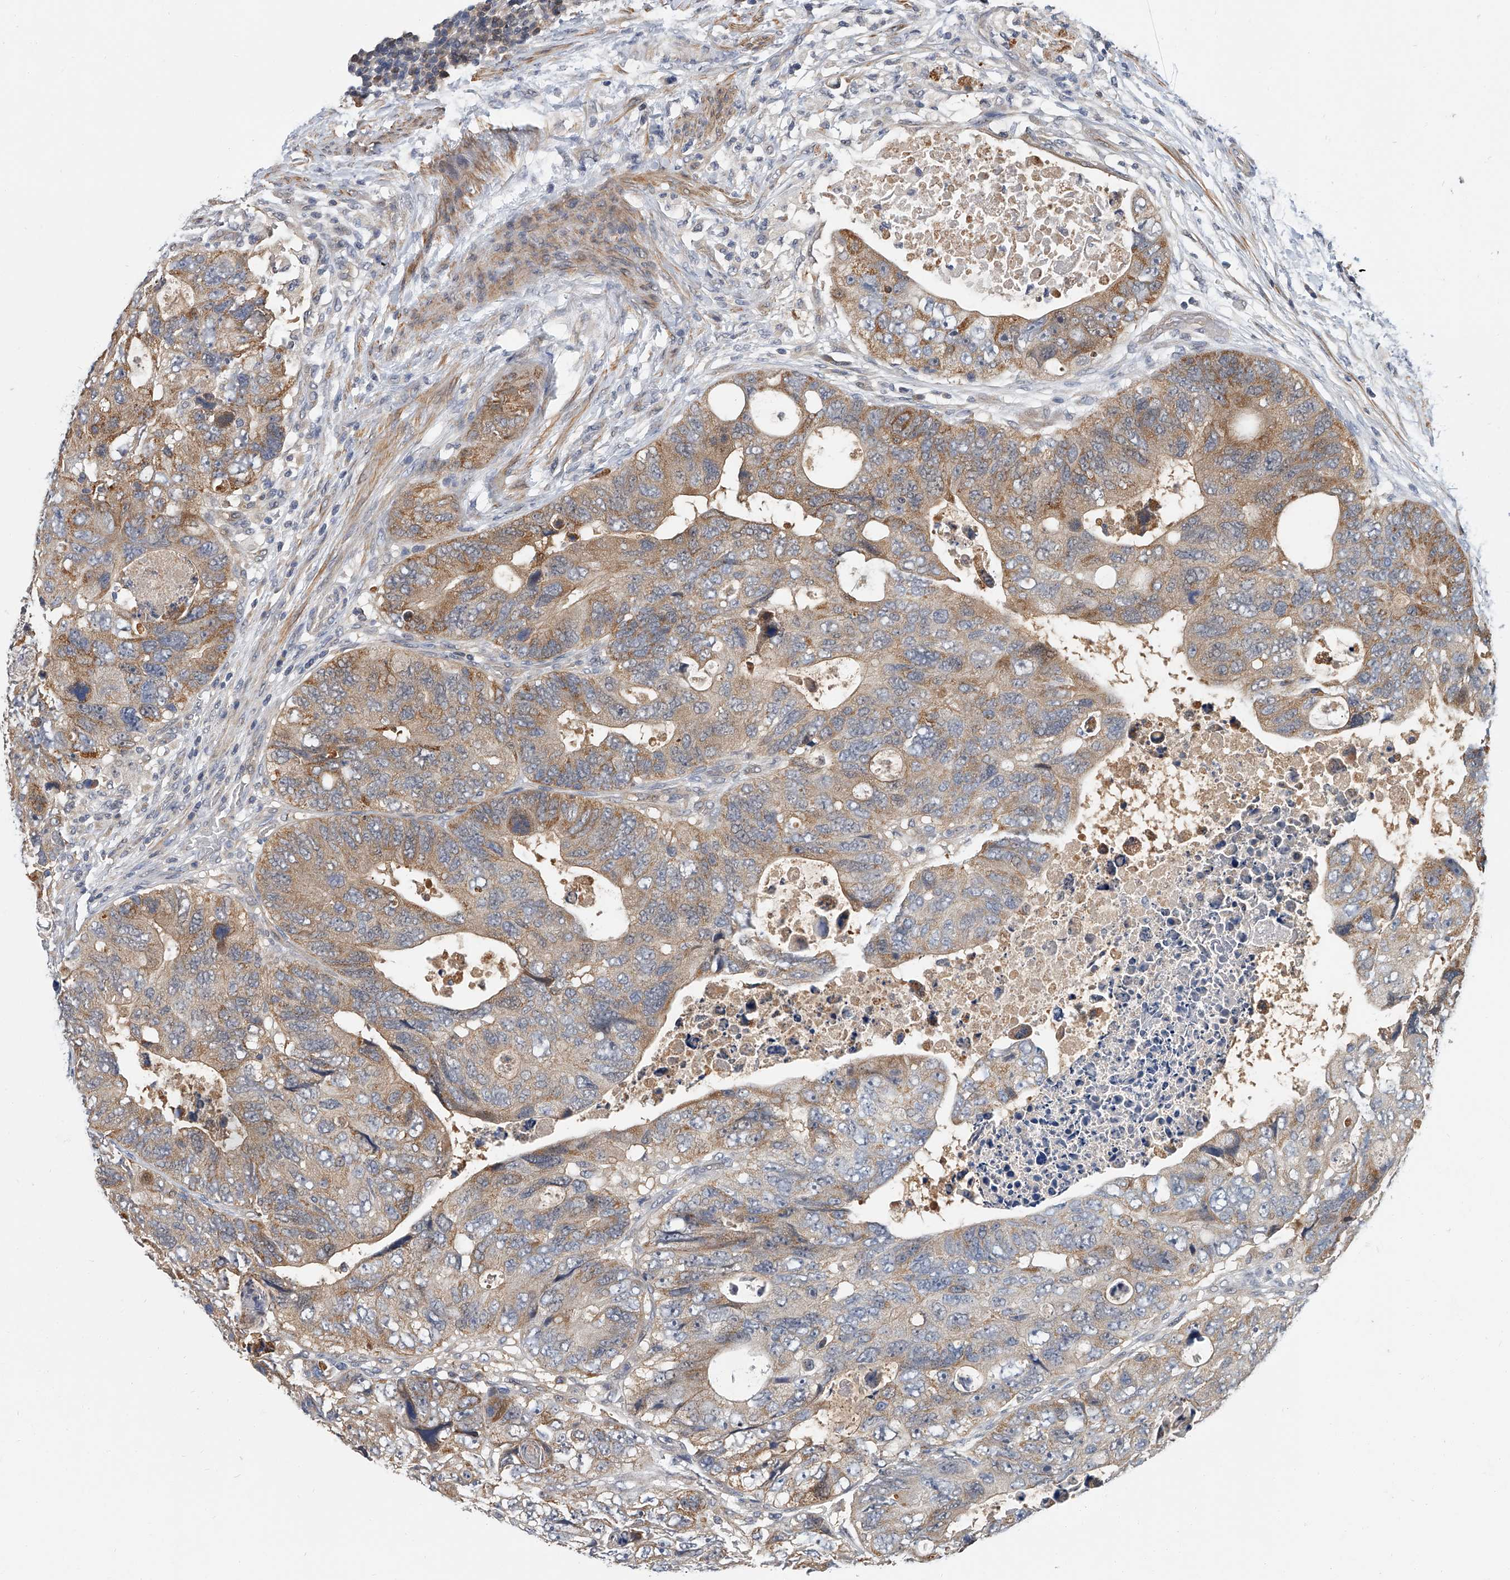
{"staining": {"intensity": "moderate", "quantity": "25%-75%", "location": "cytoplasmic/membranous"}, "tissue": "colorectal cancer", "cell_type": "Tumor cells", "image_type": "cancer", "snomed": [{"axis": "morphology", "description": "Adenocarcinoma, NOS"}, {"axis": "topography", "description": "Rectum"}], "caption": "Brown immunohistochemical staining in human colorectal cancer (adenocarcinoma) reveals moderate cytoplasmic/membranous expression in about 25%-75% of tumor cells.", "gene": "CD200", "patient": {"sex": "male", "age": 59}}